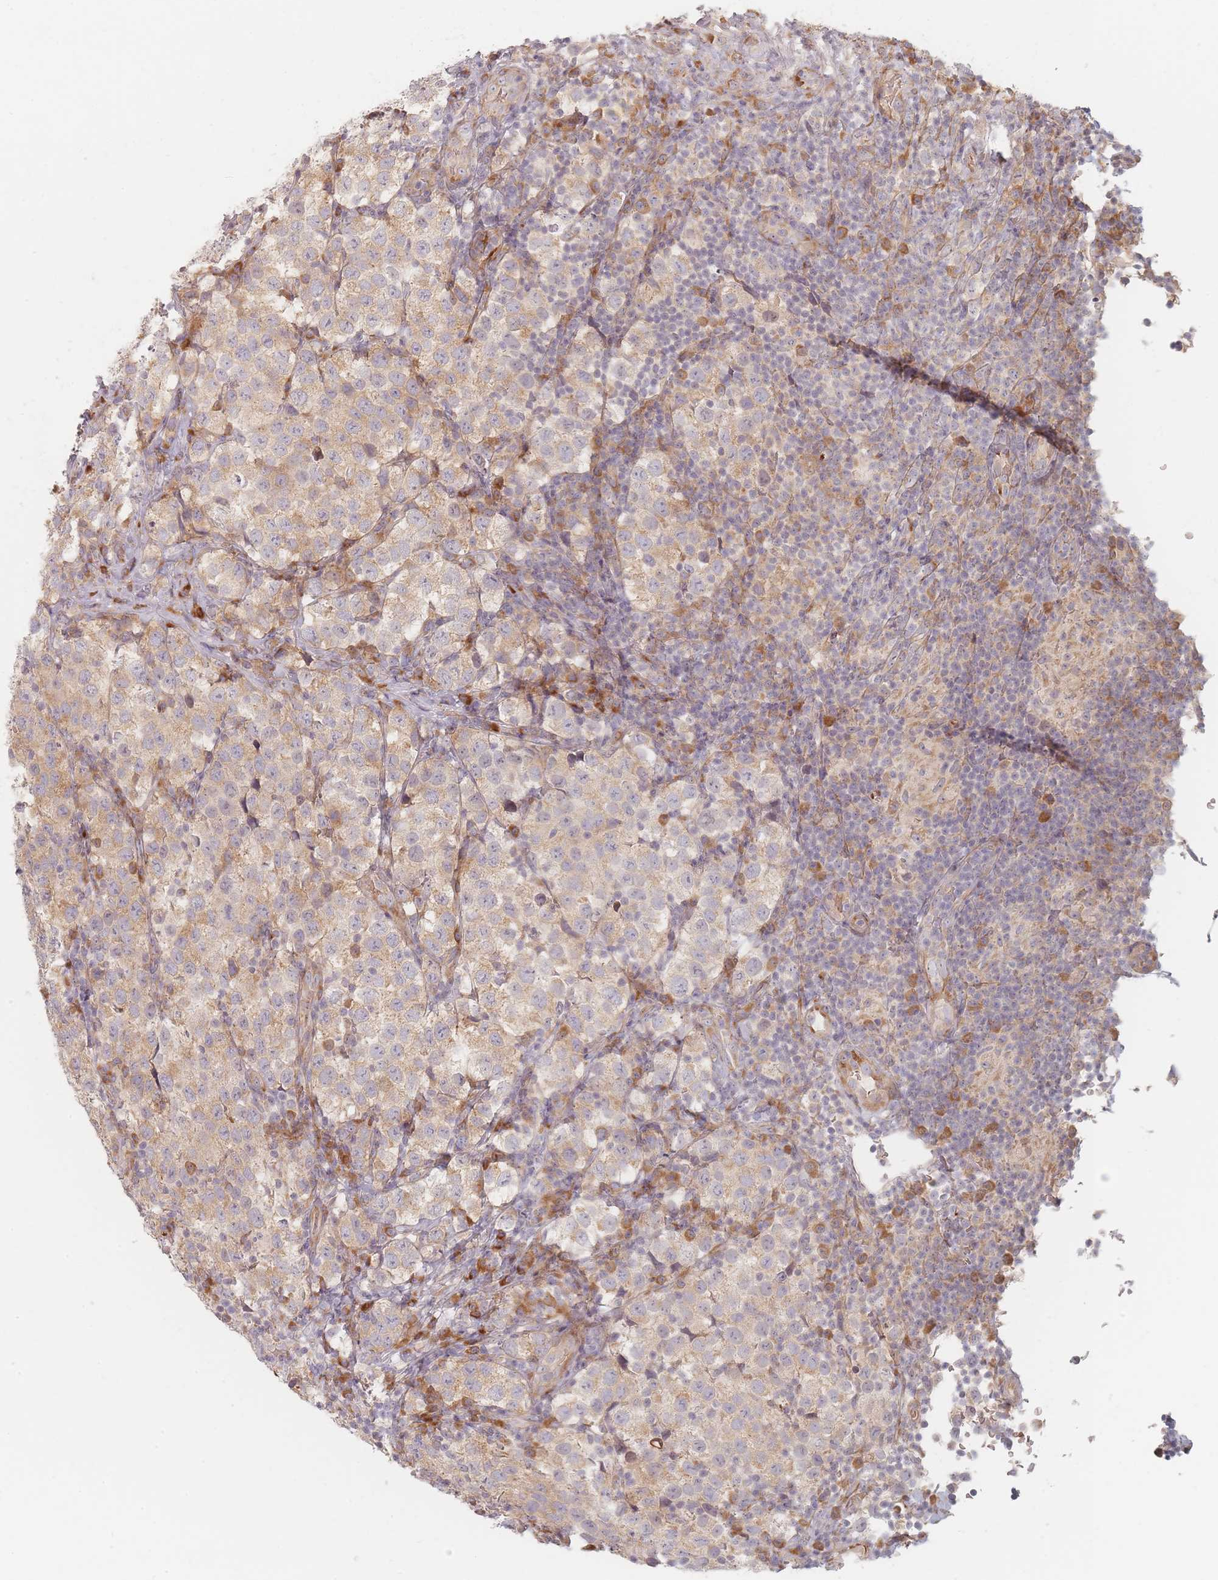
{"staining": {"intensity": "weak", "quantity": ">75%", "location": "cytoplasmic/membranous"}, "tissue": "testis cancer", "cell_type": "Tumor cells", "image_type": "cancer", "snomed": [{"axis": "morphology", "description": "Seminoma, NOS"}, {"axis": "topography", "description": "Testis"}], "caption": "The image demonstrates staining of testis cancer, revealing weak cytoplasmic/membranous protein positivity (brown color) within tumor cells. The staining is performed using DAB brown chromogen to label protein expression. The nuclei are counter-stained blue using hematoxylin.", "gene": "ZKSCAN7", "patient": {"sex": "male", "age": 34}}